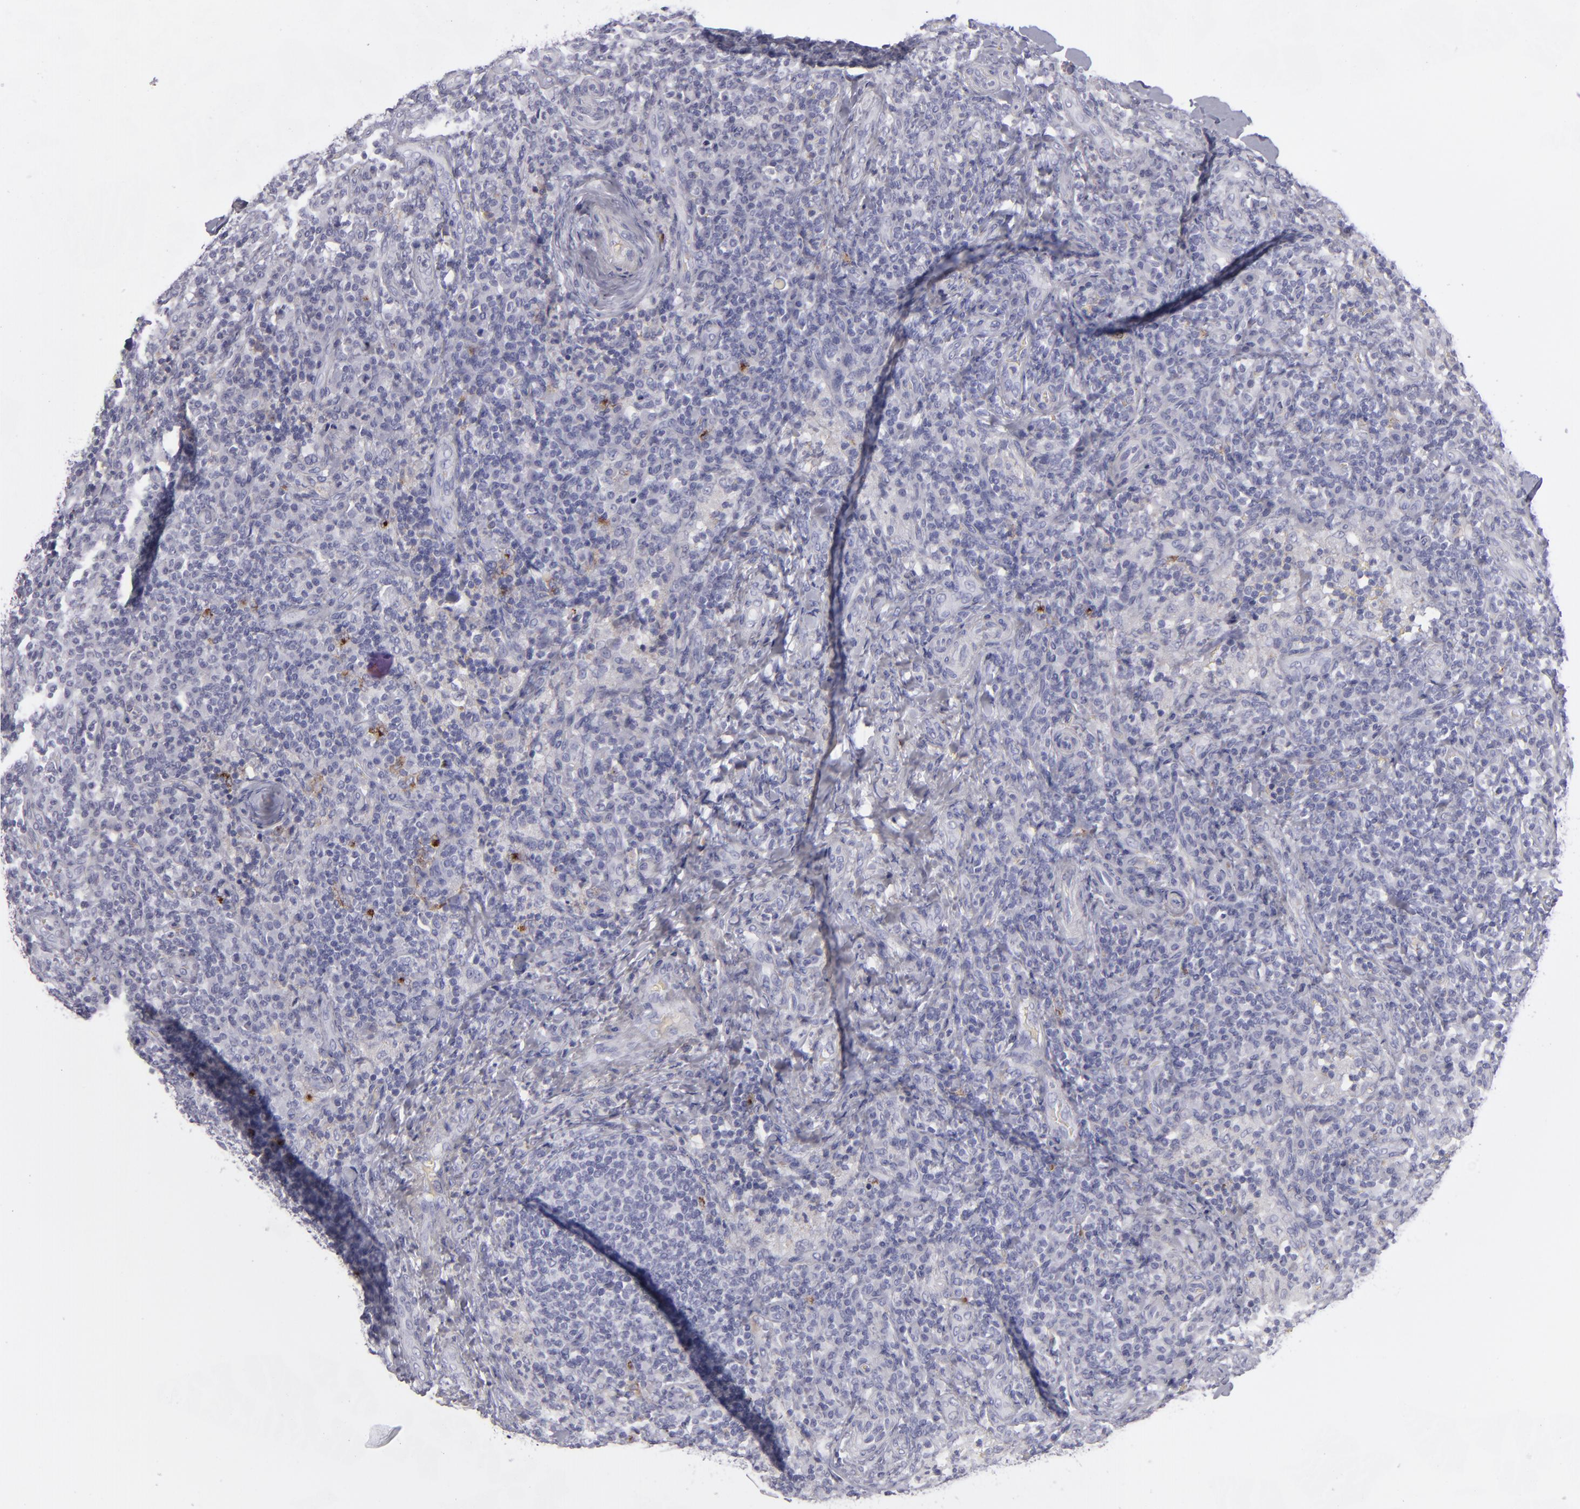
{"staining": {"intensity": "negative", "quantity": "none", "location": "none"}, "tissue": "lymph node", "cell_type": "Non-germinal center cells", "image_type": "normal", "snomed": [{"axis": "morphology", "description": "Normal tissue, NOS"}, {"axis": "morphology", "description": "Inflammation, NOS"}, {"axis": "topography", "description": "Lymph node"}], "caption": "Immunohistochemical staining of unremarkable lymph node exhibits no significant expression in non-germinal center cells.", "gene": "ANPEP", "patient": {"sex": "male", "age": 46}}